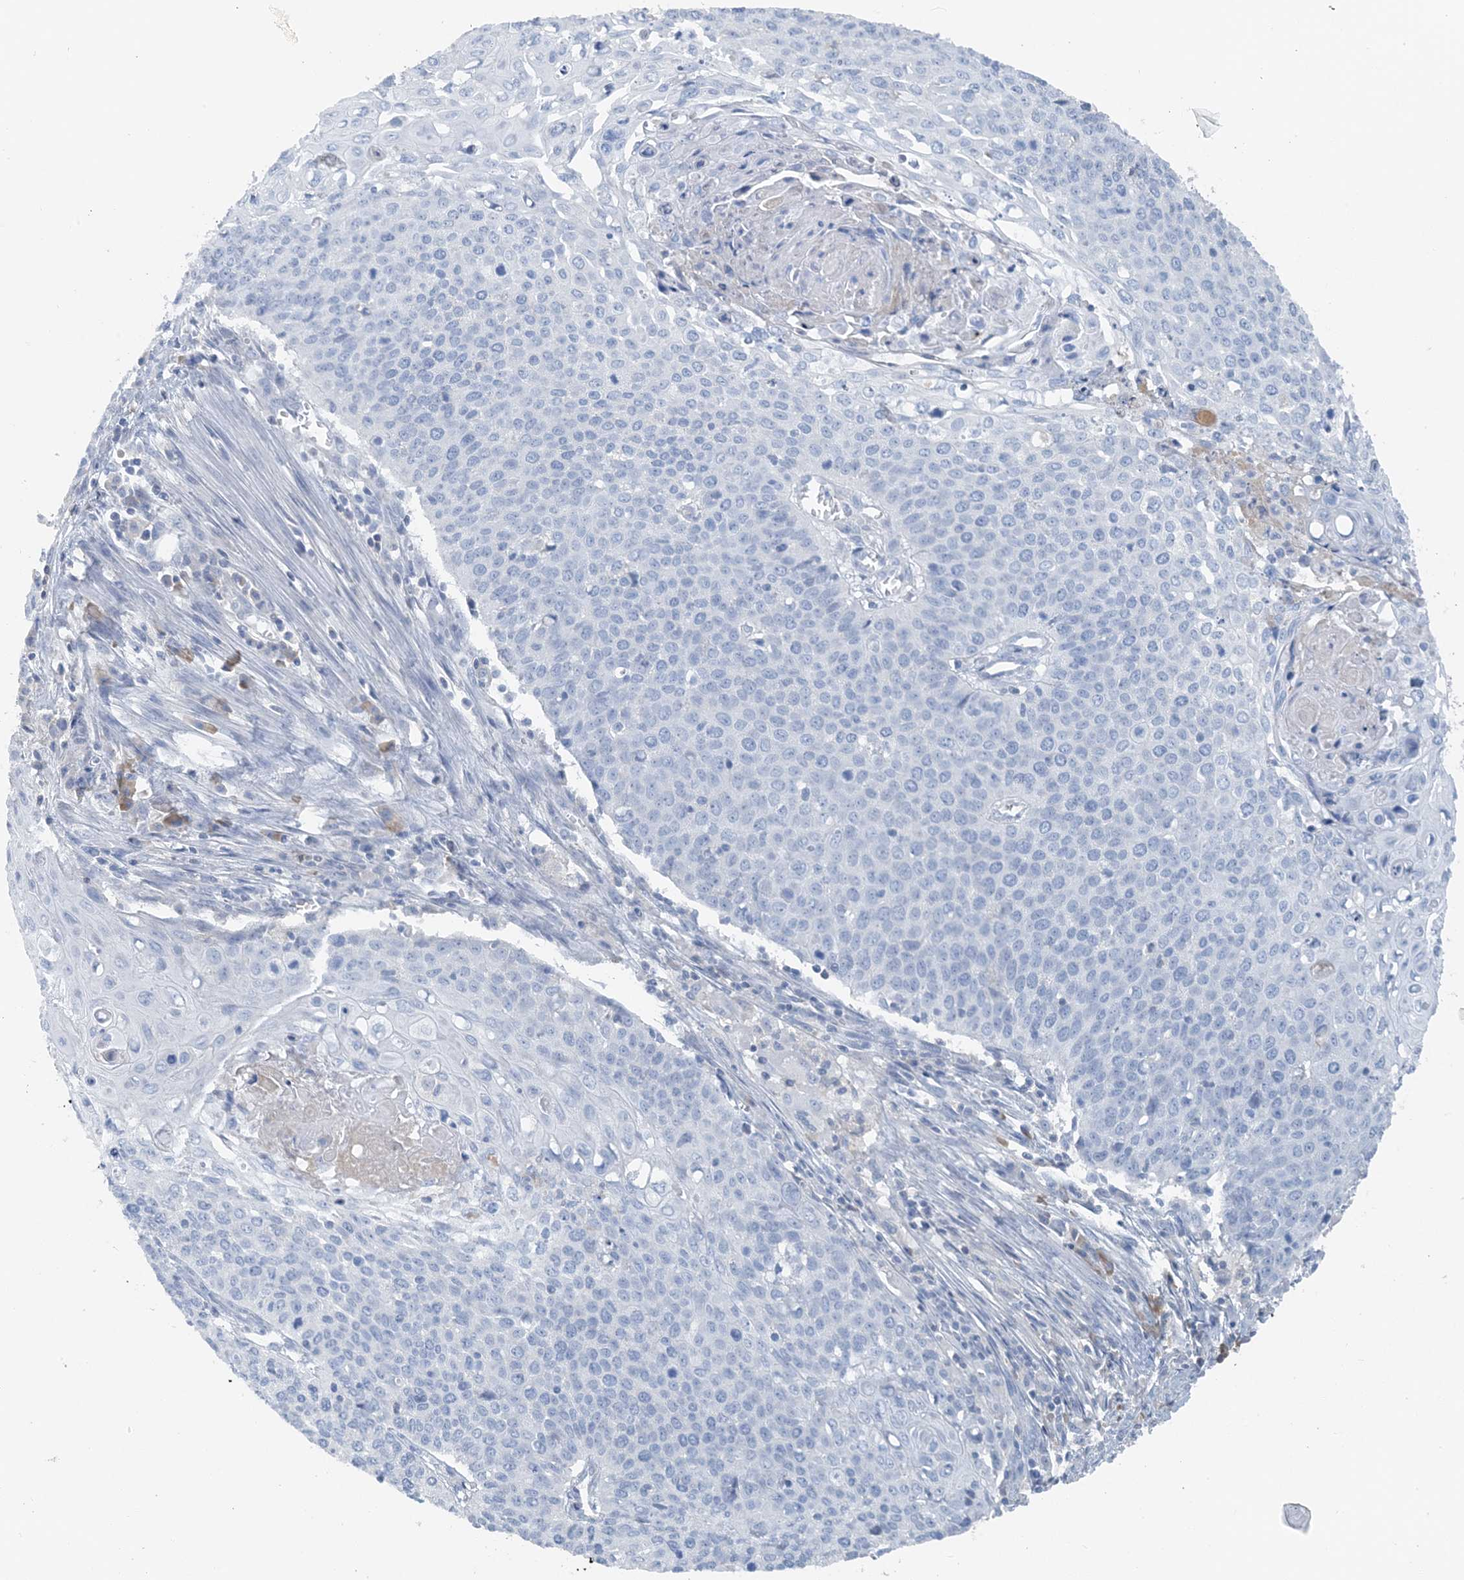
{"staining": {"intensity": "negative", "quantity": "none", "location": "none"}, "tissue": "cervical cancer", "cell_type": "Tumor cells", "image_type": "cancer", "snomed": [{"axis": "morphology", "description": "Squamous cell carcinoma, NOS"}, {"axis": "topography", "description": "Cervix"}], "caption": "Immunohistochemistry (IHC) of human cervical cancer reveals no positivity in tumor cells.", "gene": "CTRL", "patient": {"sex": "female", "age": 39}}